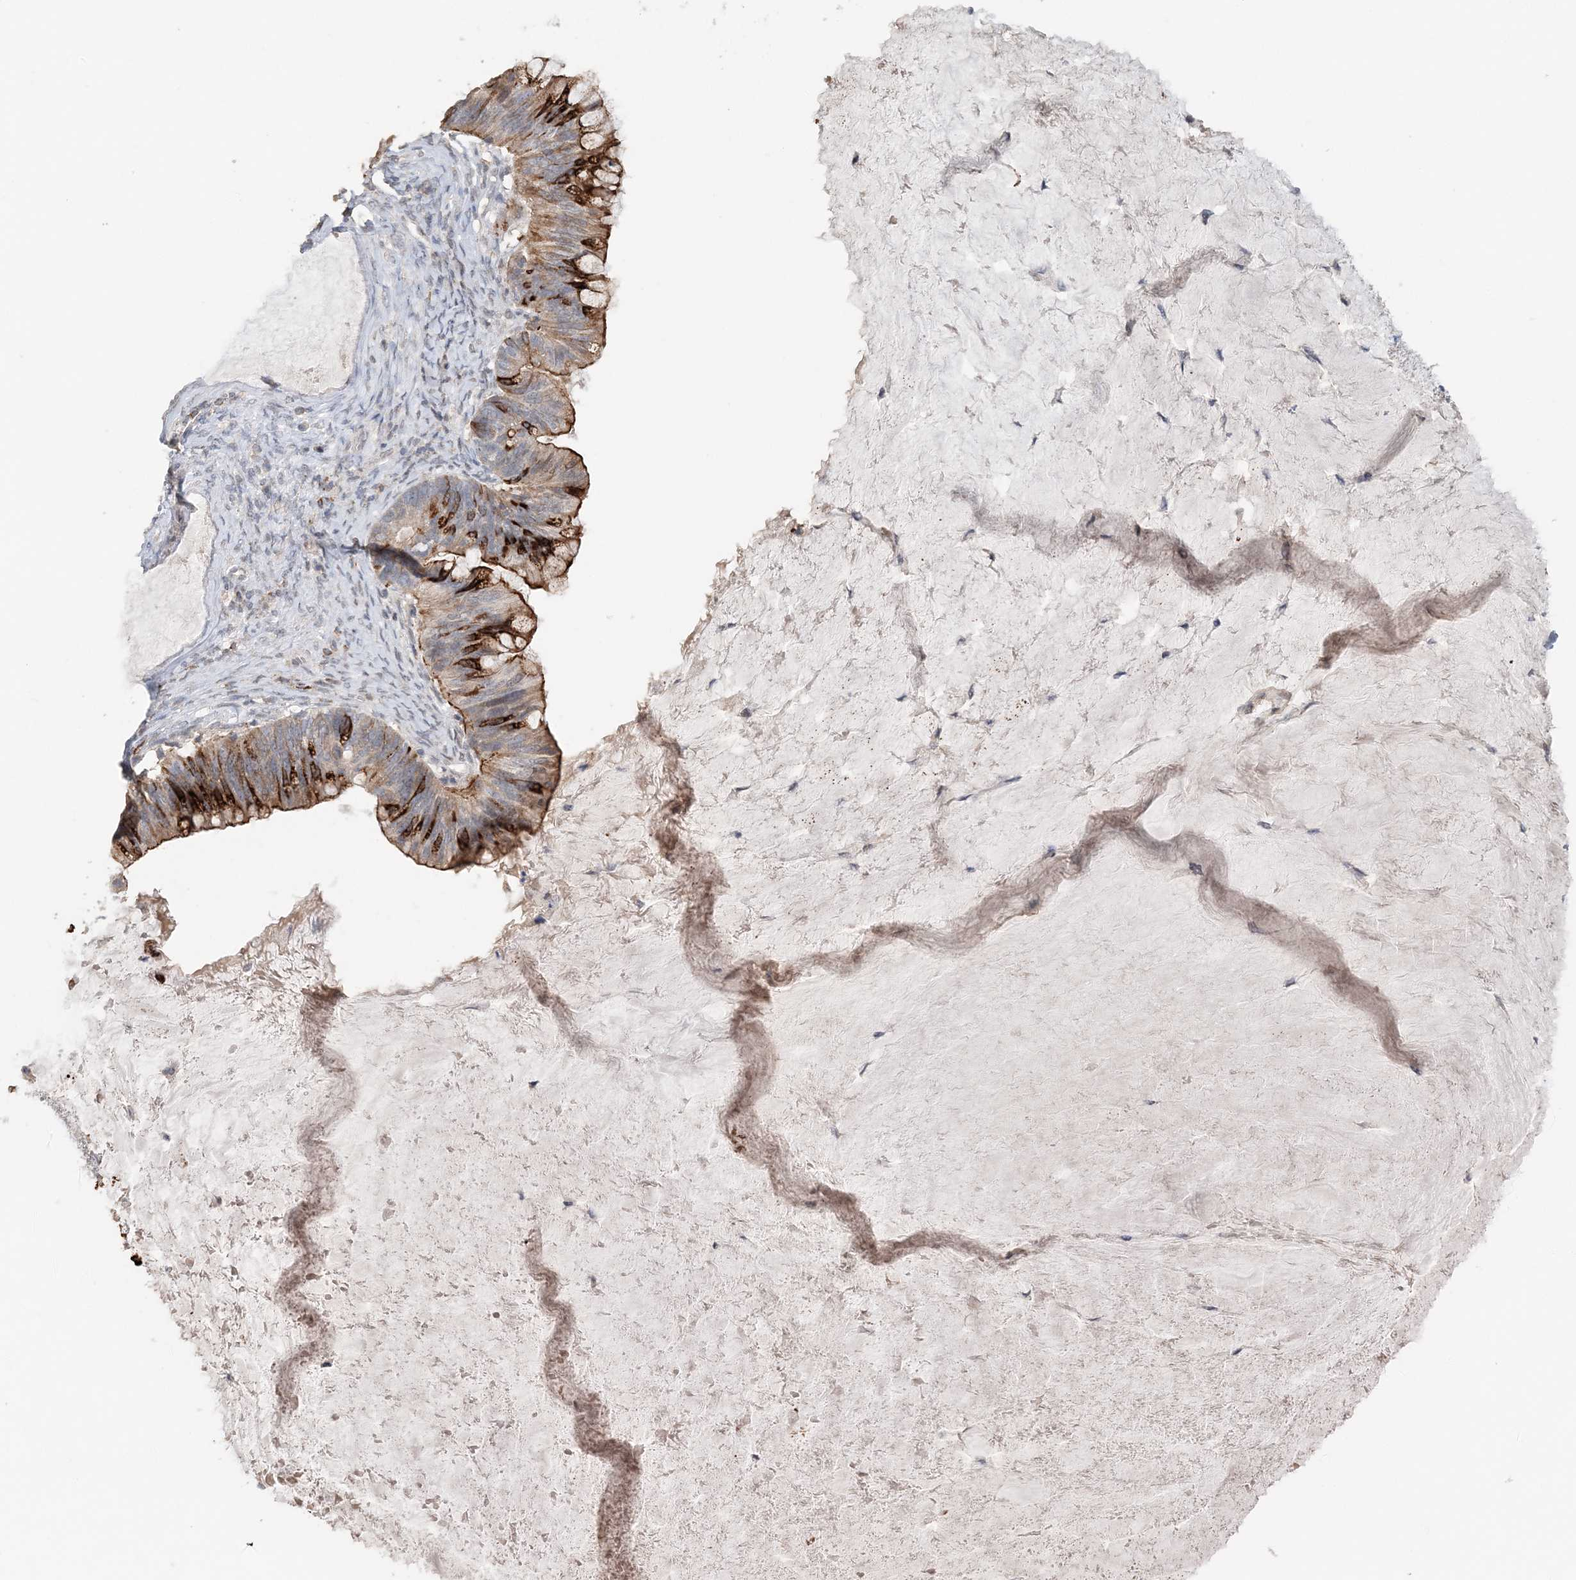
{"staining": {"intensity": "strong", "quantity": "25%-75%", "location": "cytoplasmic/membranous"}, "tissue": "ovarian cancer", "cell_type": "Tumor cells", "image_type": "cancer", "snomed": [{"axis": "morphology", "description": "Cystadenocarcinoma, mucinous, NOS"}, {"axis": "topography", "description": "Ovary"}], "caption": "Immunohistochemistry (IHC) staining of mucinous cystadenocarcinoma (ovarian), which reveals high levels of strong cytoplasmic/membranous expression in about 25%-75% of tumor cells indicating strong cytoplasmic/membranous protein positivity. The staining was performed using DAB (brown) for protein detection and nuclei were counterstained in hematoxylin (blue).", "gene": "FAM110A", "patient": {"sex": "female", "age": 61}}